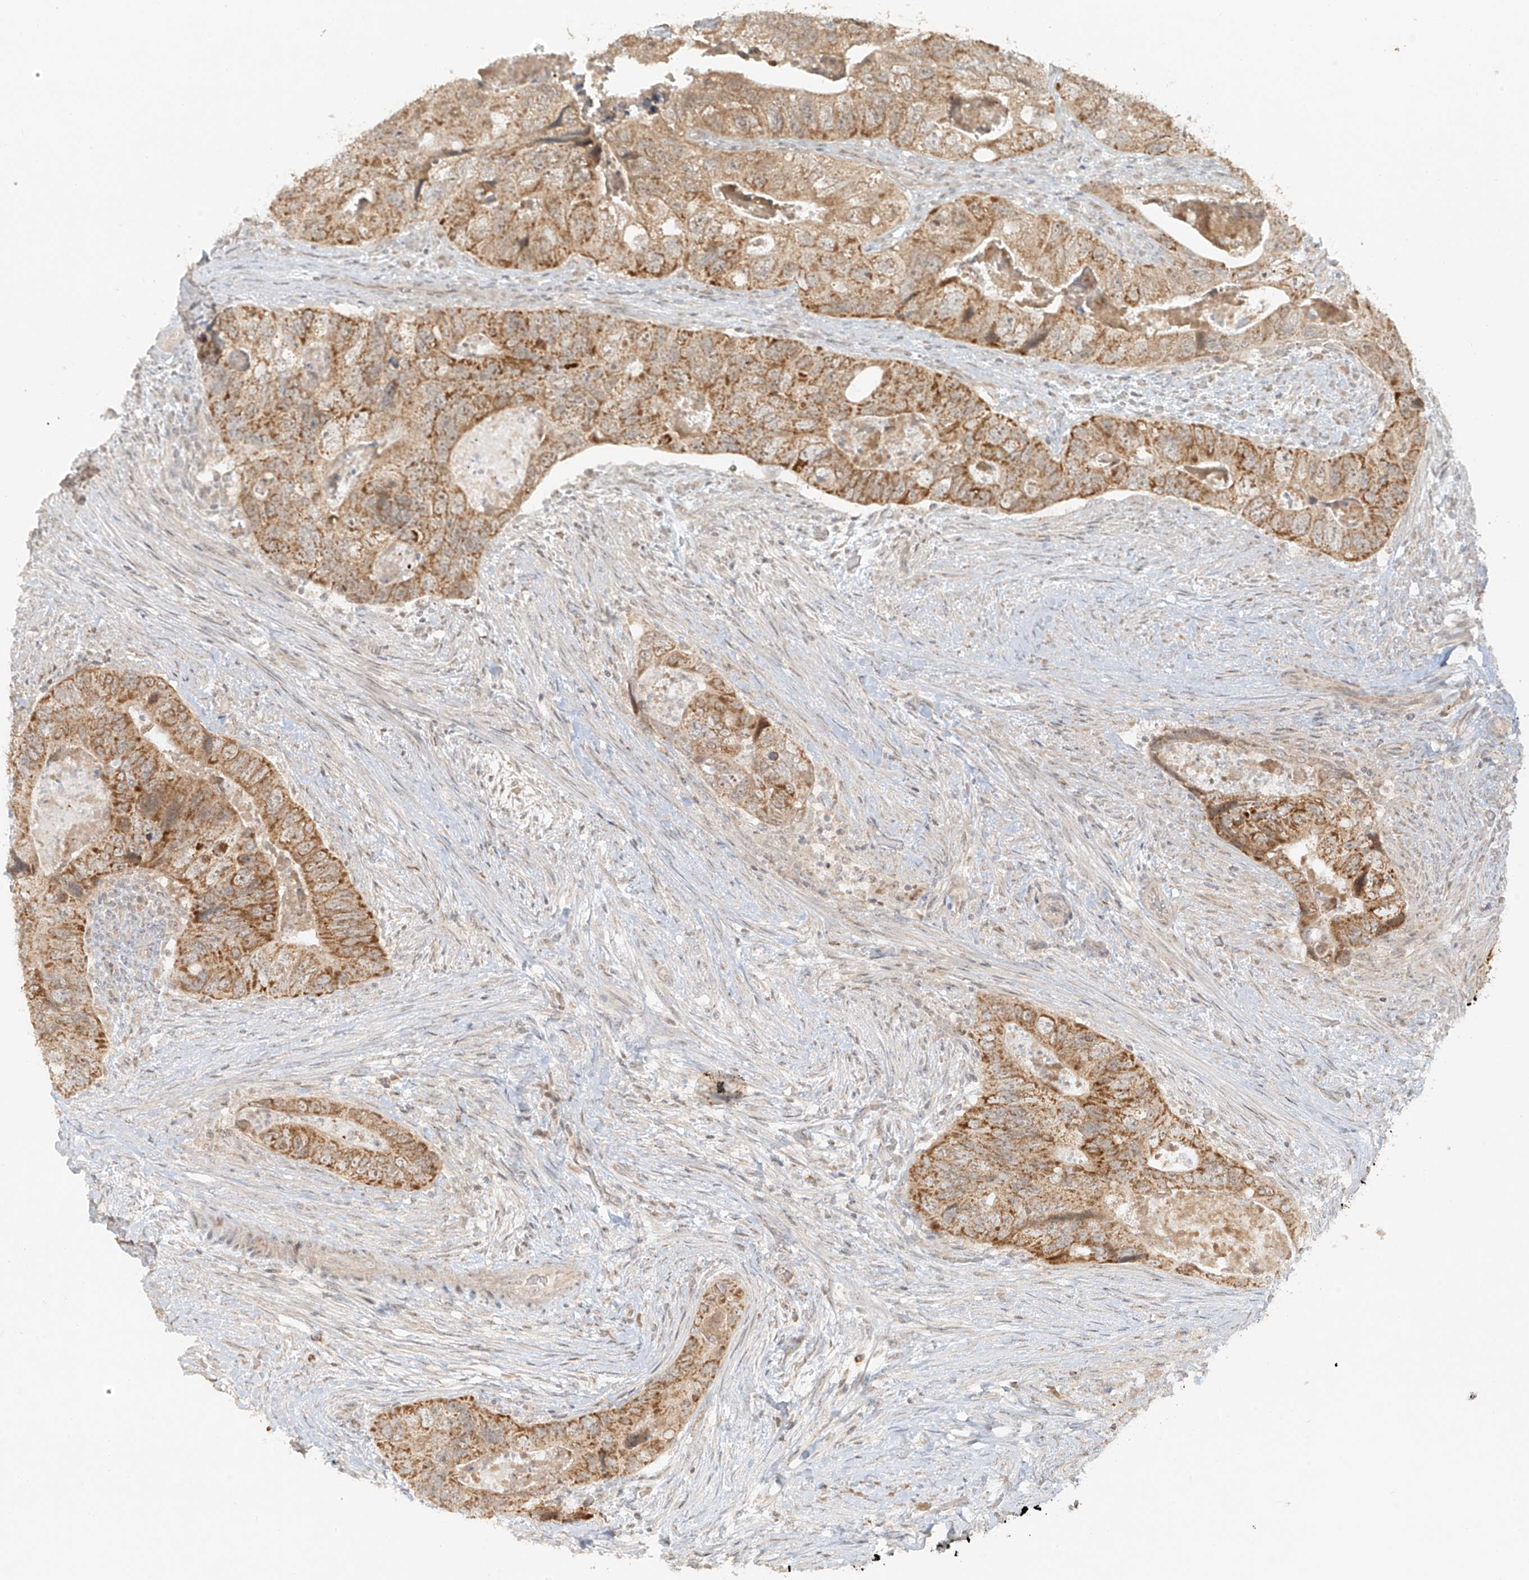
{"staining": {"intensity": "moderate", "quantity": ">75%", "location": "cytoplasmic/membranous"}, "tissue": "colorectal cancer", "cell_type": "Tumor cells", "image_type": "cancer", "snomed": [{"axis": "morphology", "description": "Adenocarcinoma, NOS"}, {"axis": "topography", "description": "Rectum"}], "caption": "An IHC photomicrograph of neoplastic tissue is shown. Protein staining in brown labels moderate cytoplasmic/membranous positivity in adenocarcinoma (colorectal) within tumor cells. Nuclei are stained in blue.", "gene": "MIPEP", "patient": {"sex": "male", "age": 63}}